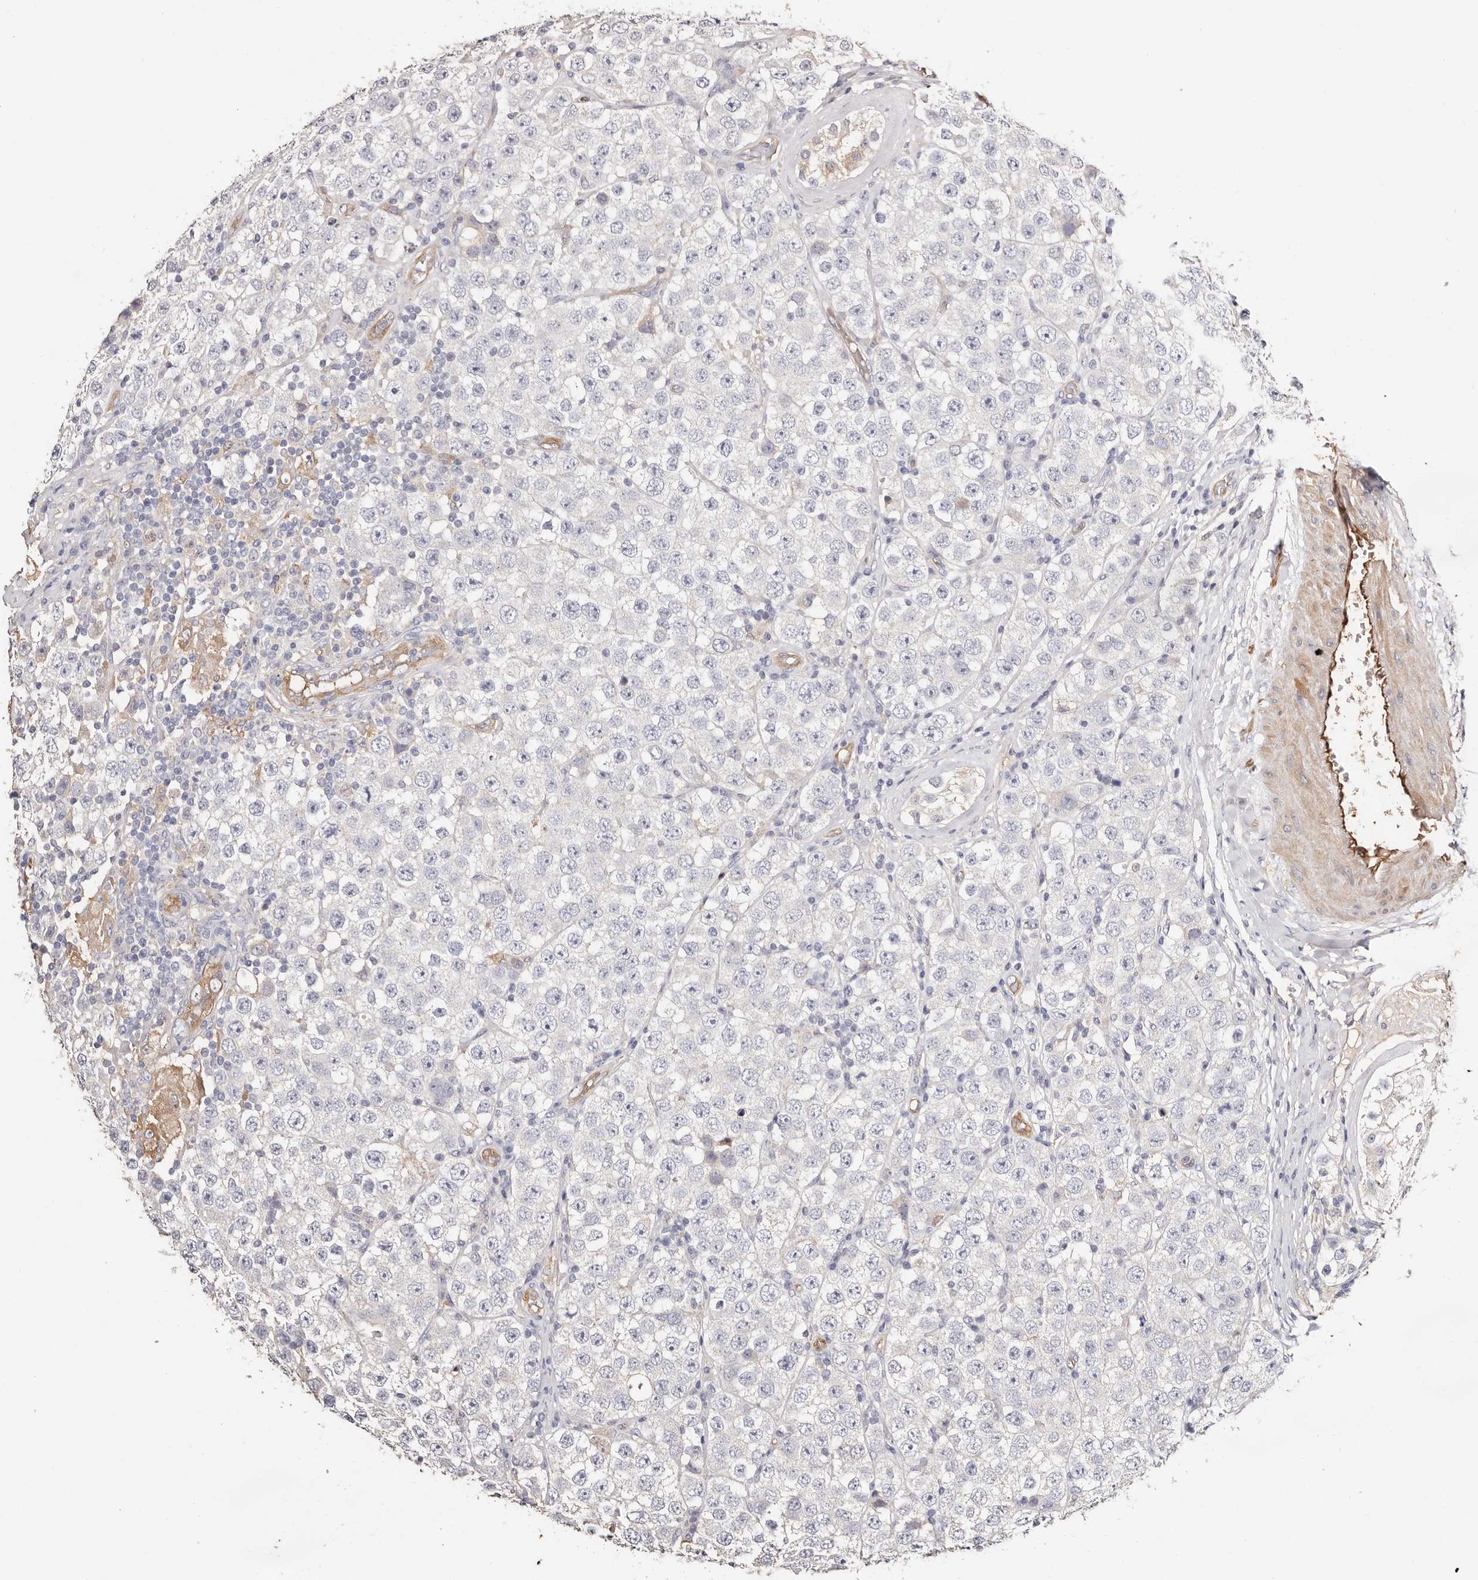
{"staining": {"intensity": "negative", "quantity": "none", "location": "none"}, "tissue": "testis cancer", "cell_type": "Tumor cells", "image_type": "cancer", "snomed": [{"axis": "morphology", "description": "Seminoma, NOS"}, {"axis": "topography", "description": "Testis"}], "caption": "A photomicrograph of human testis cancer is negative for staining in tumor cells.", "gene": "TGM2", "patient": {"sex": "male", "age": 28}}